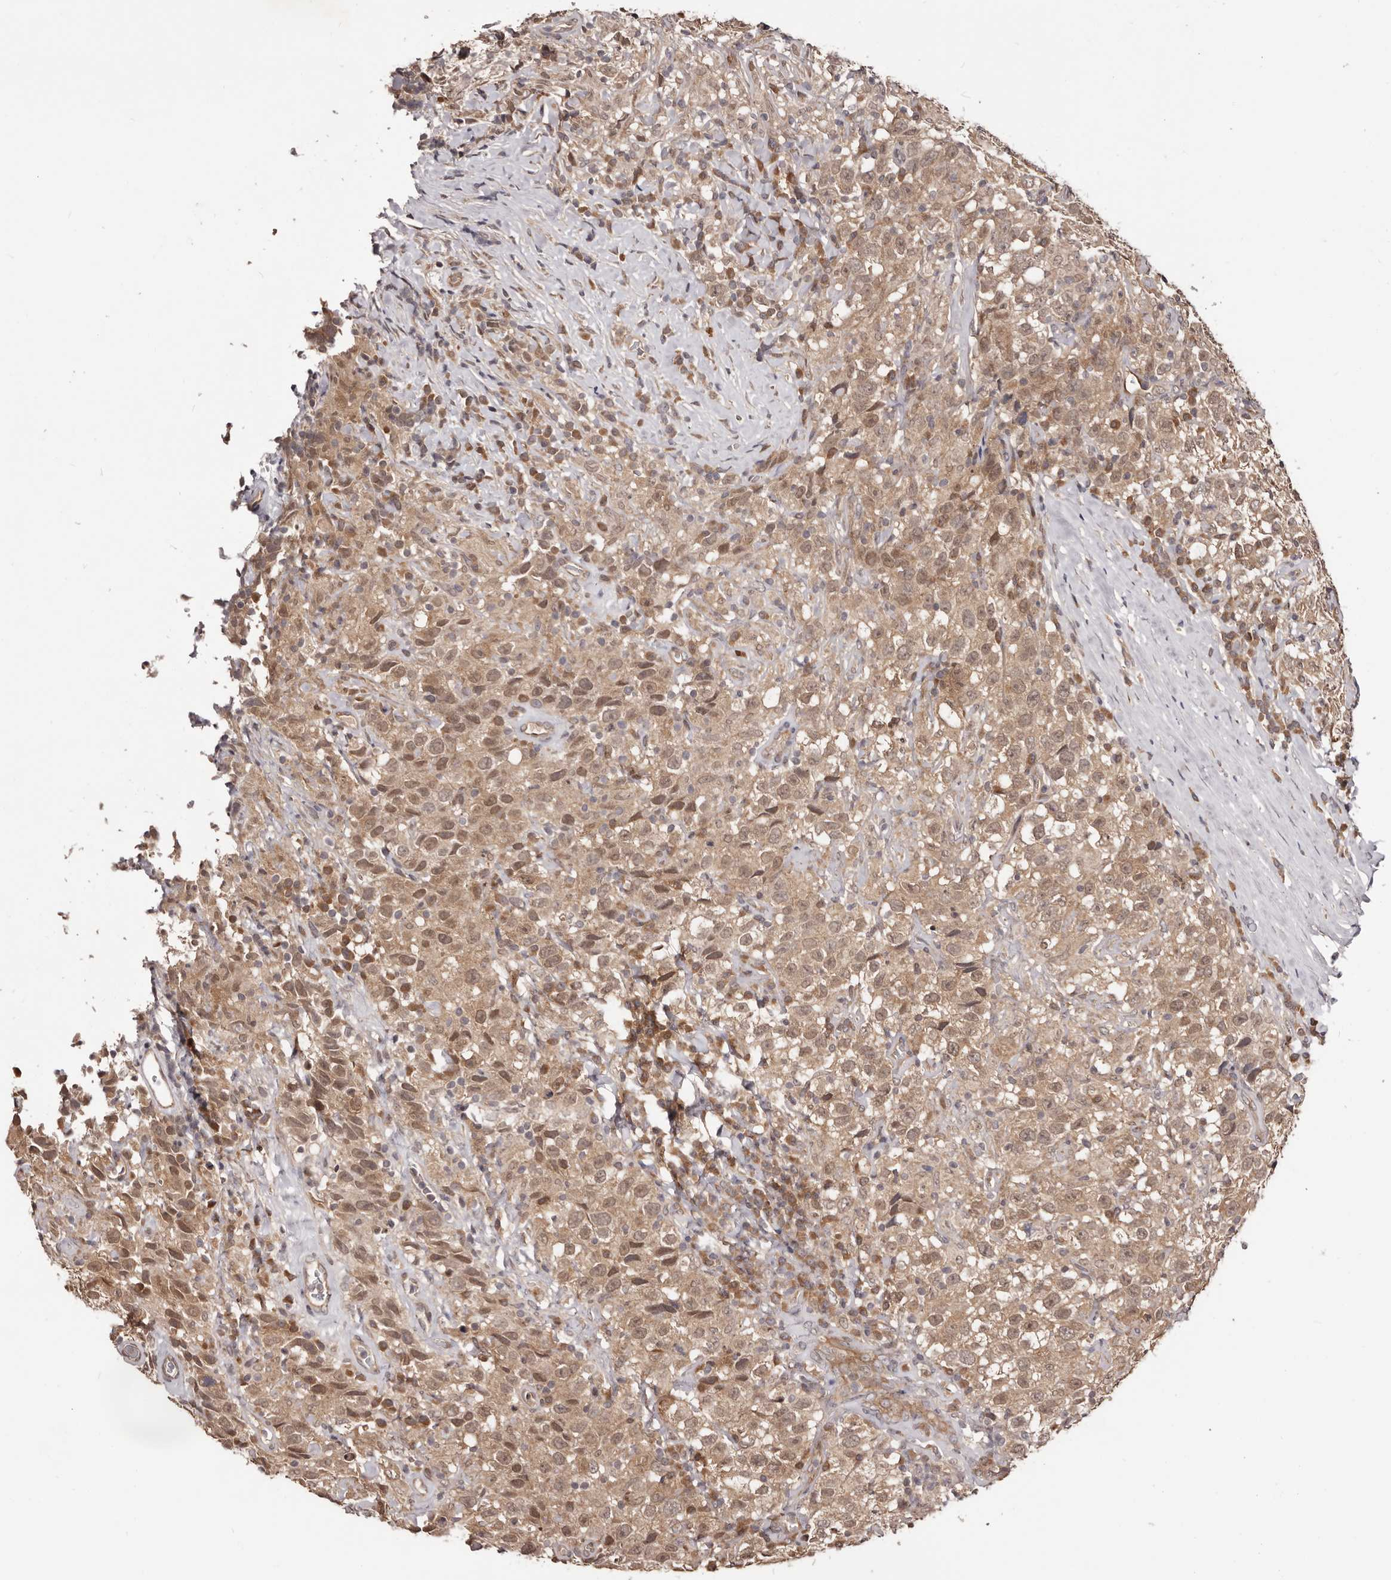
{"staining": {"intensity": "moderate", "quantity": ">75%", "location": "cytoplasmic/membranous,nuclear"}, "tissue": "testis cancer", "cell_type": "Tumor cells", "image_type": "cancer", "snomed": [{"axis": "morphology", "description": "Seminoma, NOS"}, {"axis": "topography", "description": "Testis"}], "caption": "Protein analysis of seminoma (testis) tissue exhibits moderate cytoplasmic/membranous and nuclear expression in approximately >75% of tumor cells.", "gene": "MDP1", "patient": {"sex": "male", "age": 41}}